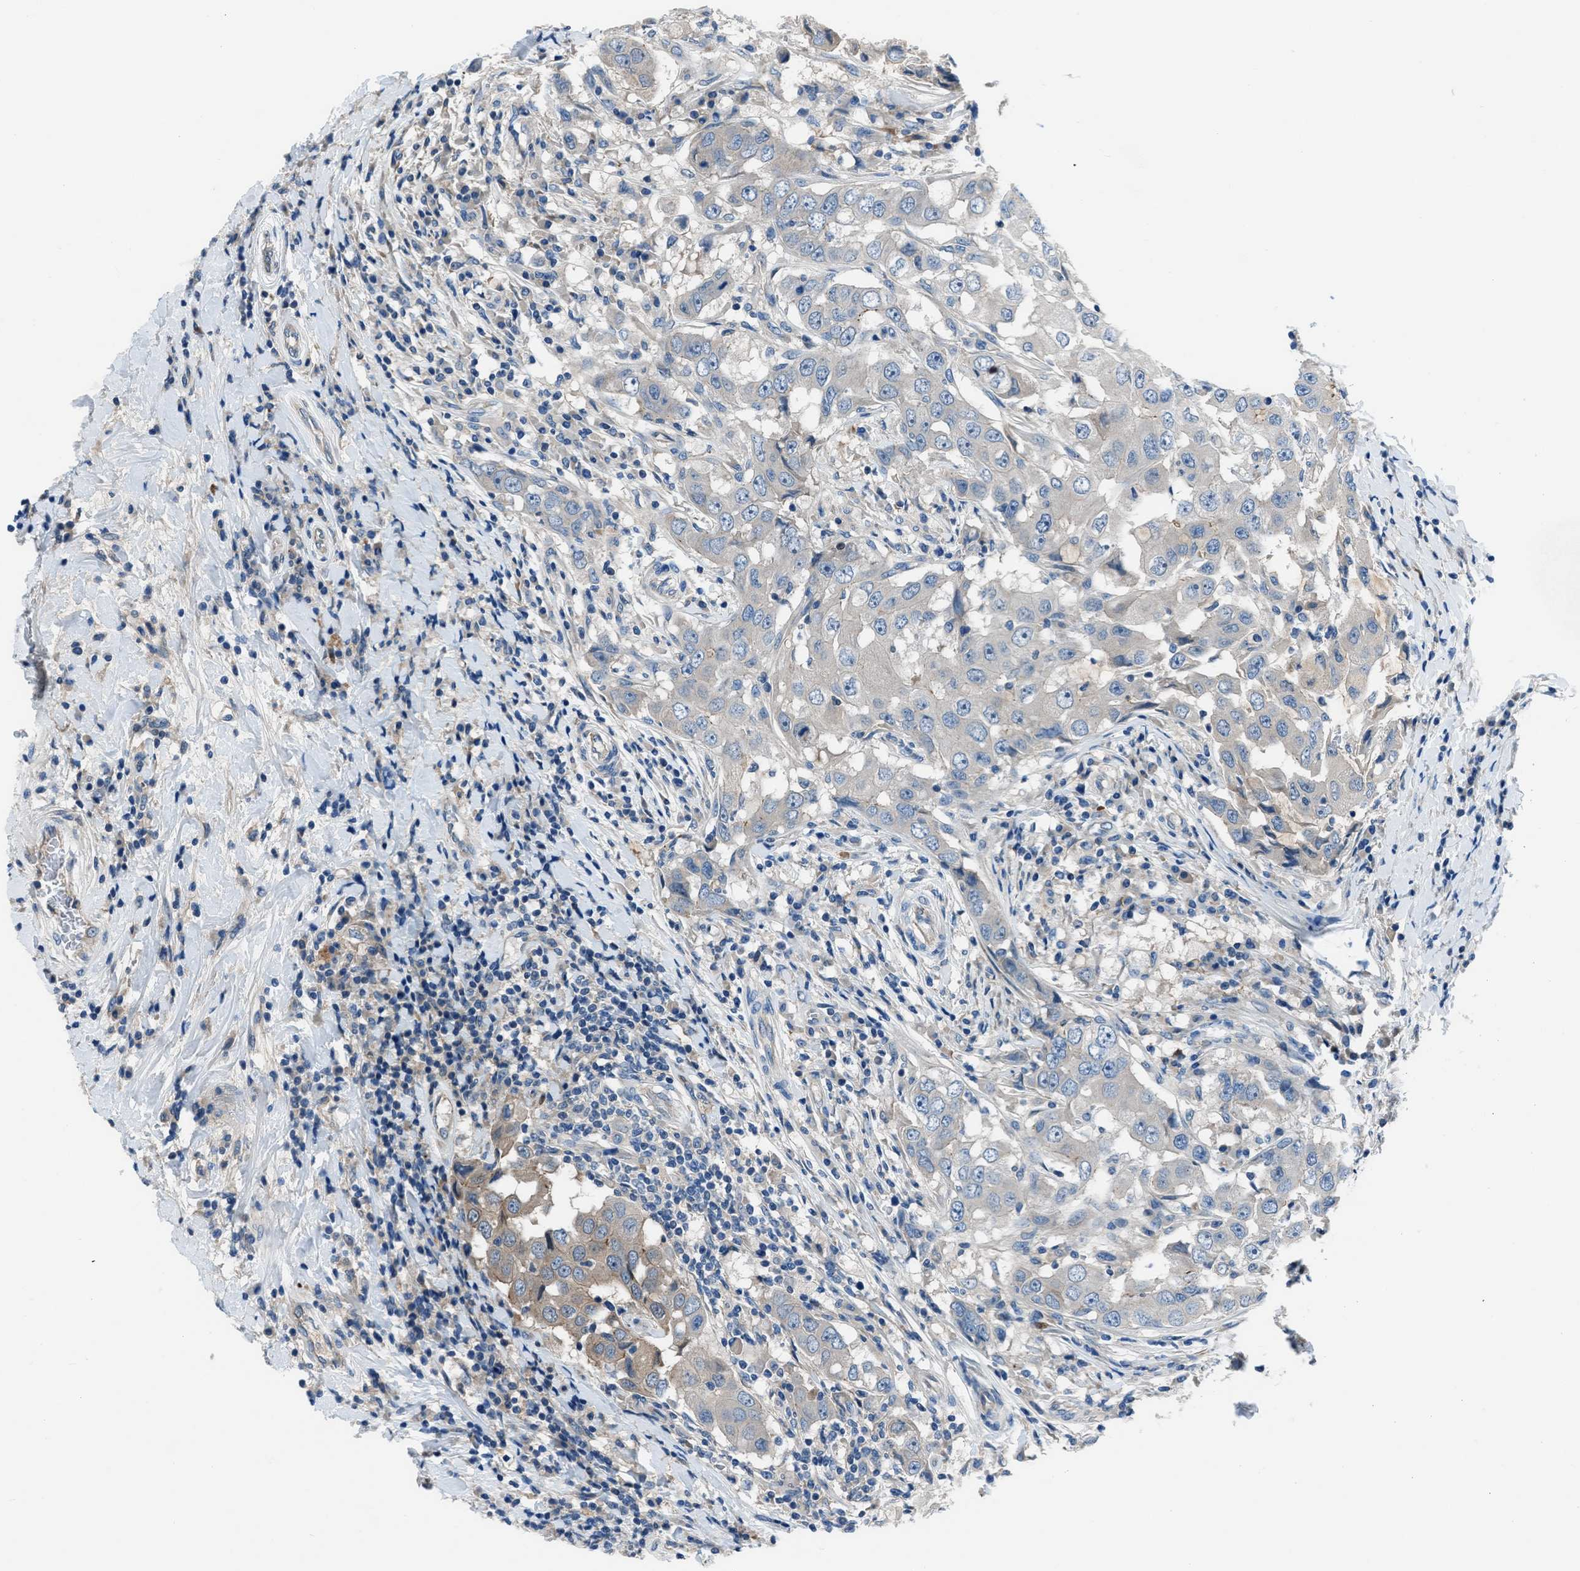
{"staining": {"intensity": "weak", "quantity": "<25%", "location": "cytoplasmic/membranous"}, "tissue": "breast cancer", "cell_type": "Tumor cells", "image_type": "cancer", "snomed": [{"axis": "morphology", "description": "Duct carcinoma"}, {"axis": "topography", "description": "Breast"}], "caption": "IHC of infiltrating ductal carcinoma (breast) demonstrates no positivity in tumor cells. (DAB (3,3'-diaminobenzidine) immunohistochemistry, high magnification).", "gene": "SLC38A6", "patient": {"sex": "female", "age": 27}}